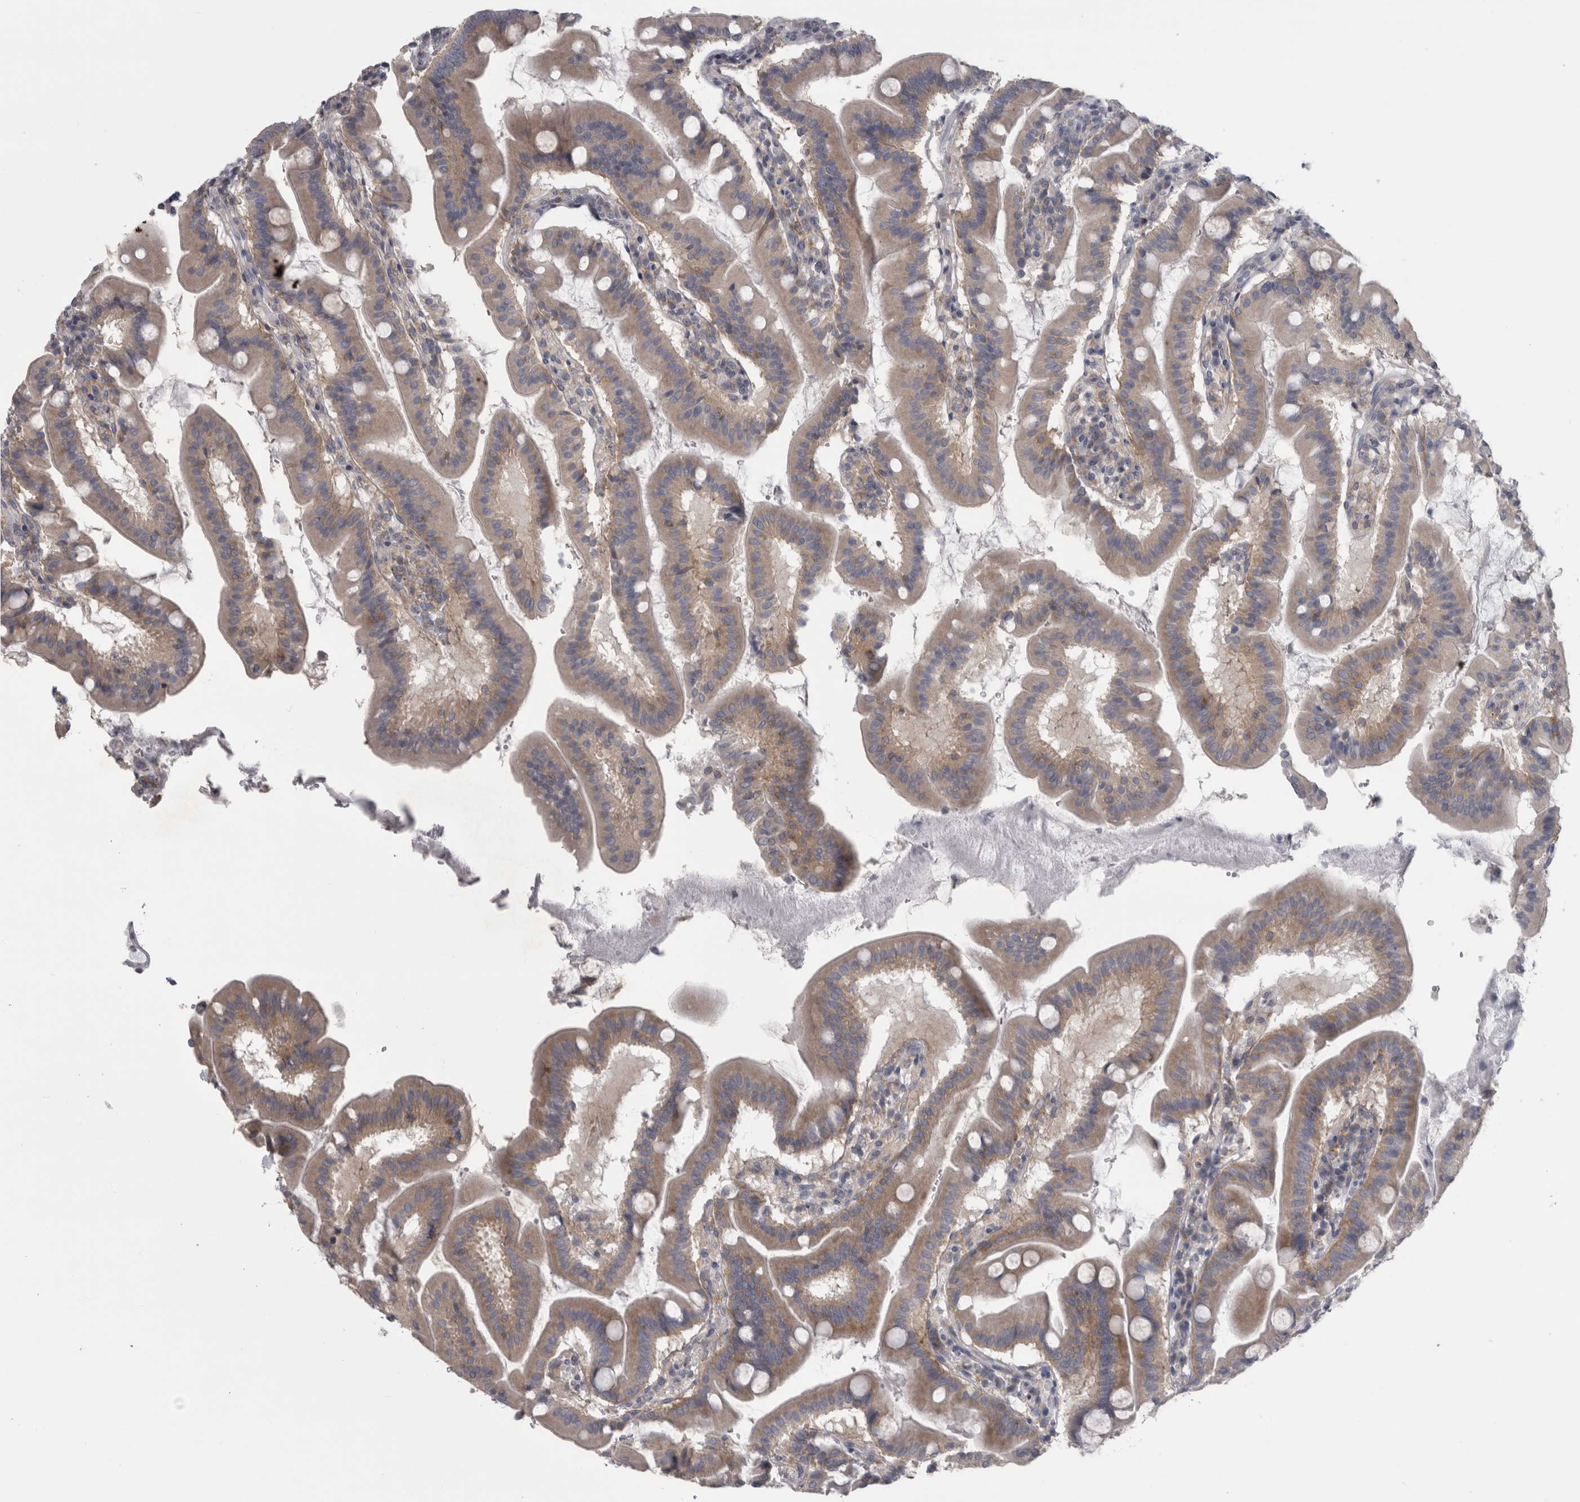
{"staining": {"intensity": "strong", "quantity": "<25%", "location": "cytoplasmic/membranous"}, "tissue": "duodenum", "cell_type": "Glandular cells", "image_type": "normal", "snomed": [{"axis": "morphology", "description": "Normal tissue, NOS"}, {"axis": "morphology", "description": "Adenocarcinoma, NOS"}, {"axis": "topography", "description": "Pancreas"}, {"axis": "topography", "description": "Duodenum"}], "caption": "Brown immunohistochemical staining in unremarkable duodenum displays strong cytoplasmic/membranous staining in about <25% of glandular cells.", "gene": "PRRC2C", "patient": {"sex": "male", "age": 50}}